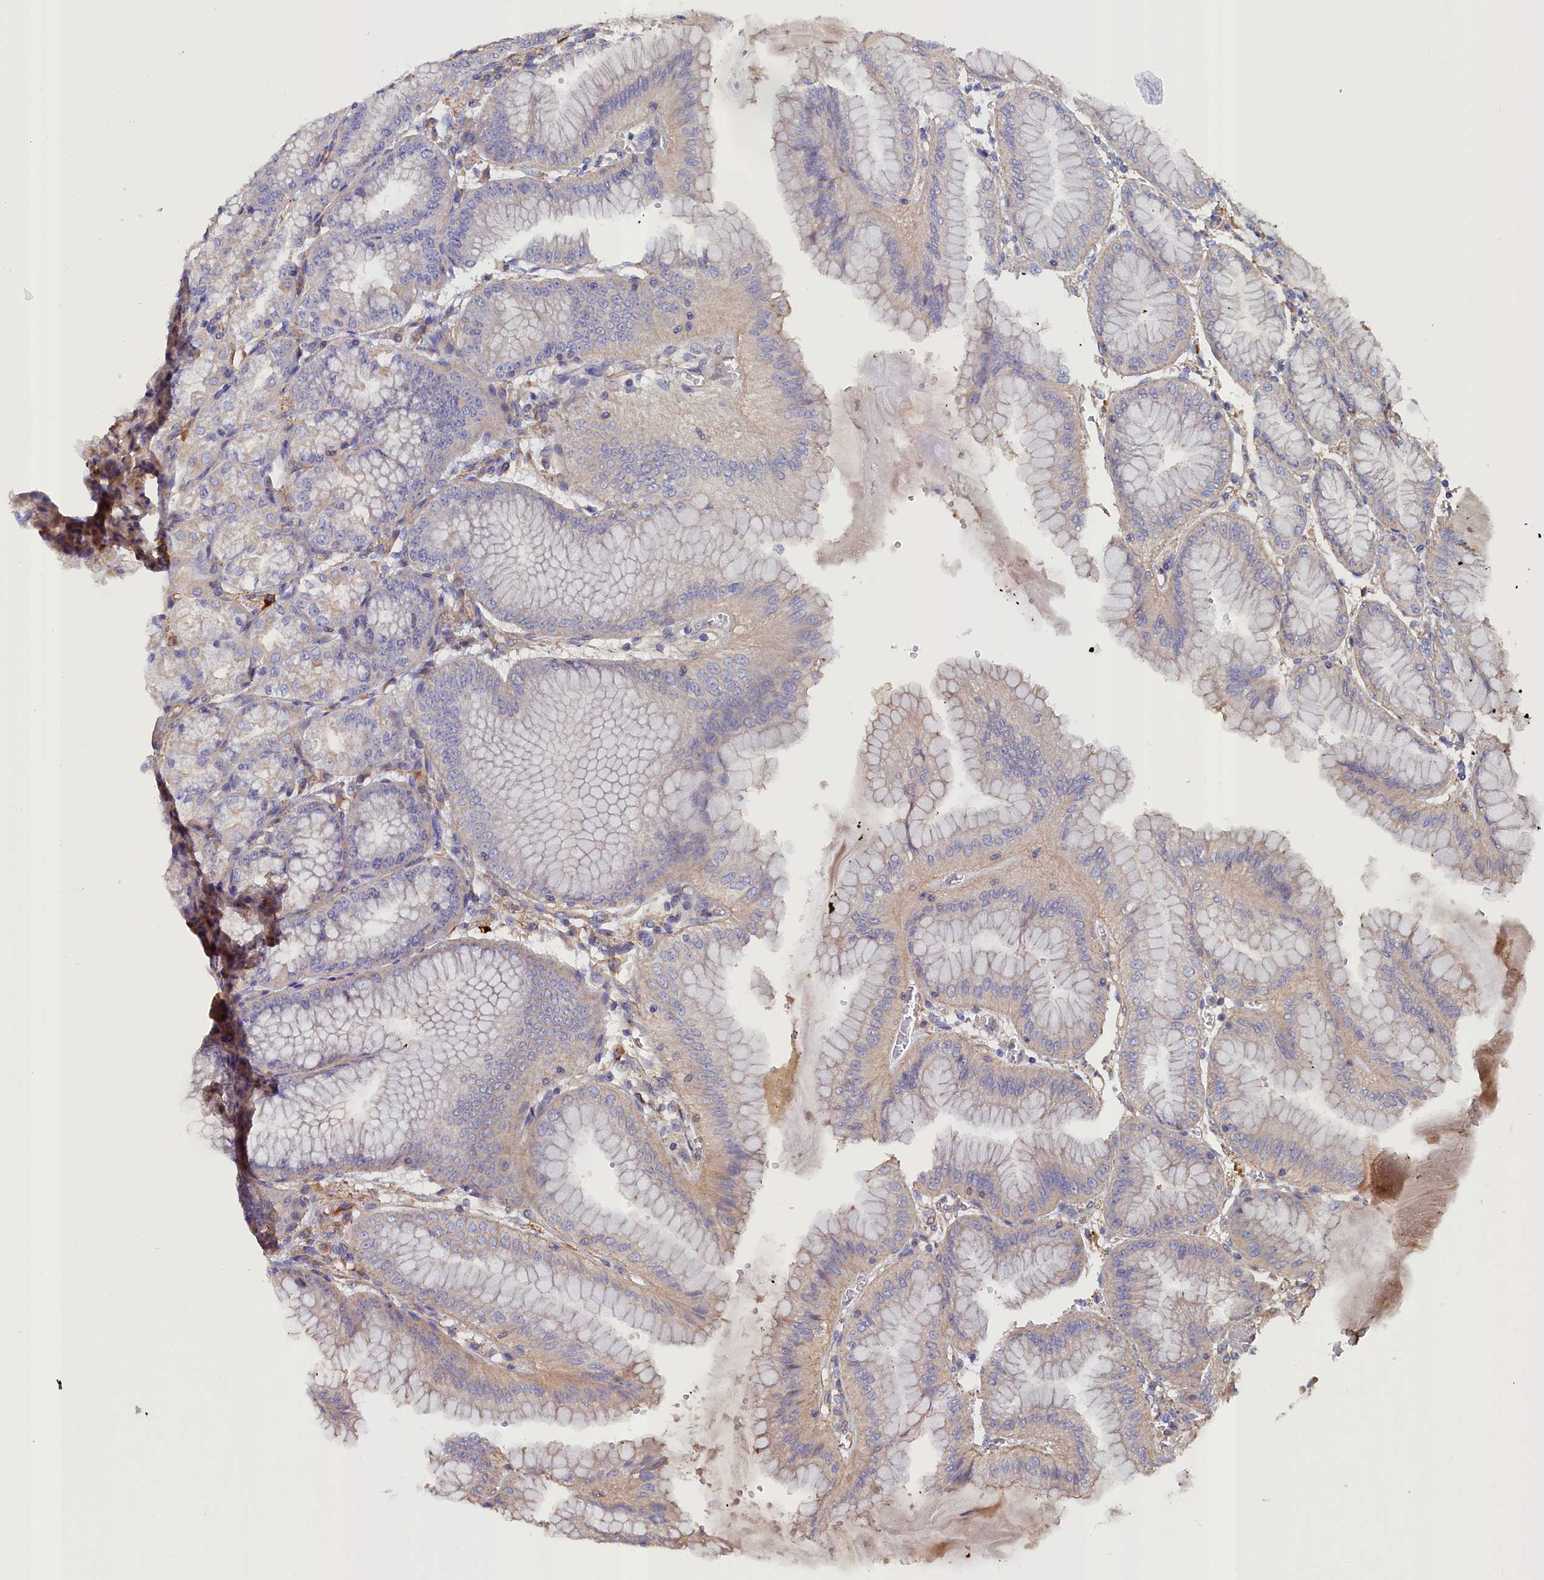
{"staining": {"intensity": "moderate", "quantity": "<25%", "location": "cytoplasmic/membranous"}, "tissue": "stomach", "cell_type": "Glandular cells", "image_type": "normal", "snomed": [{"axis": "morphology", "description": "Normal tissue, NOS"}, {"axis": "topography", "description": "Stomach, lower"}], "caption": "An image showing moderate cytoplasmic/membranous expression in about <25% of glandular cells in normal stomach, as visualized by brown immunohistochemical staining.", "gene": "ANKRD2", "patient": {"sex": "male", "age": 71}}